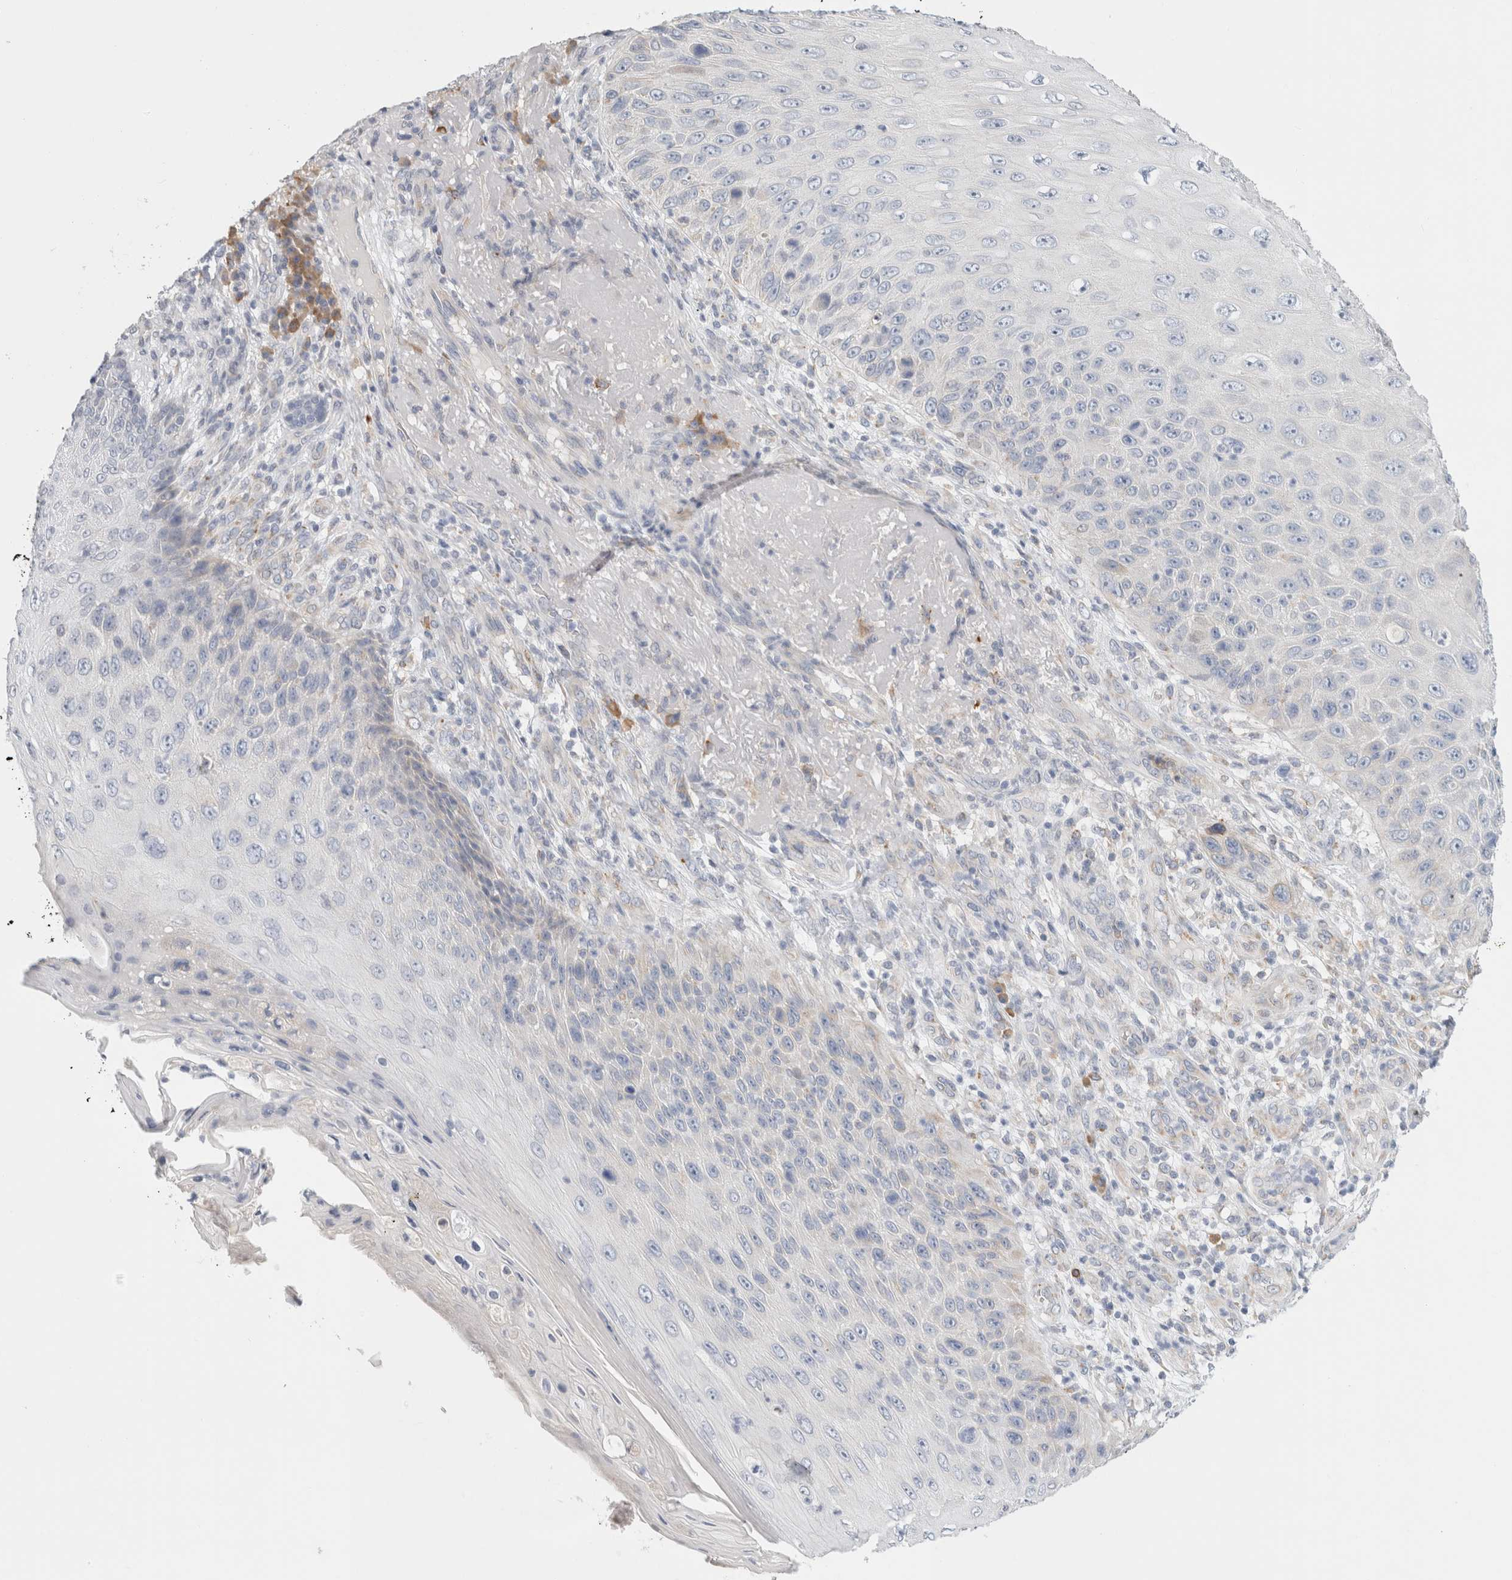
{"staining": {"intensity": "negative", "quantity": "none", "location": "none"}, "tissue": "skin cancer", "cell_type": "Tumor cells", "image_type": "cancer", "snomed": [{"axis": "morphology", "description": "Squamous cell carcinoma, NOS"}, {"axis": "topography", "description": "Skin"}], "caption": "High power microscopy histopathology image of an immunohistochemistry image of skin cancer, revealing no significant positivity in tumor cells.", "gene": "CSK", "patient": {"sex": "female", "age": 88}}